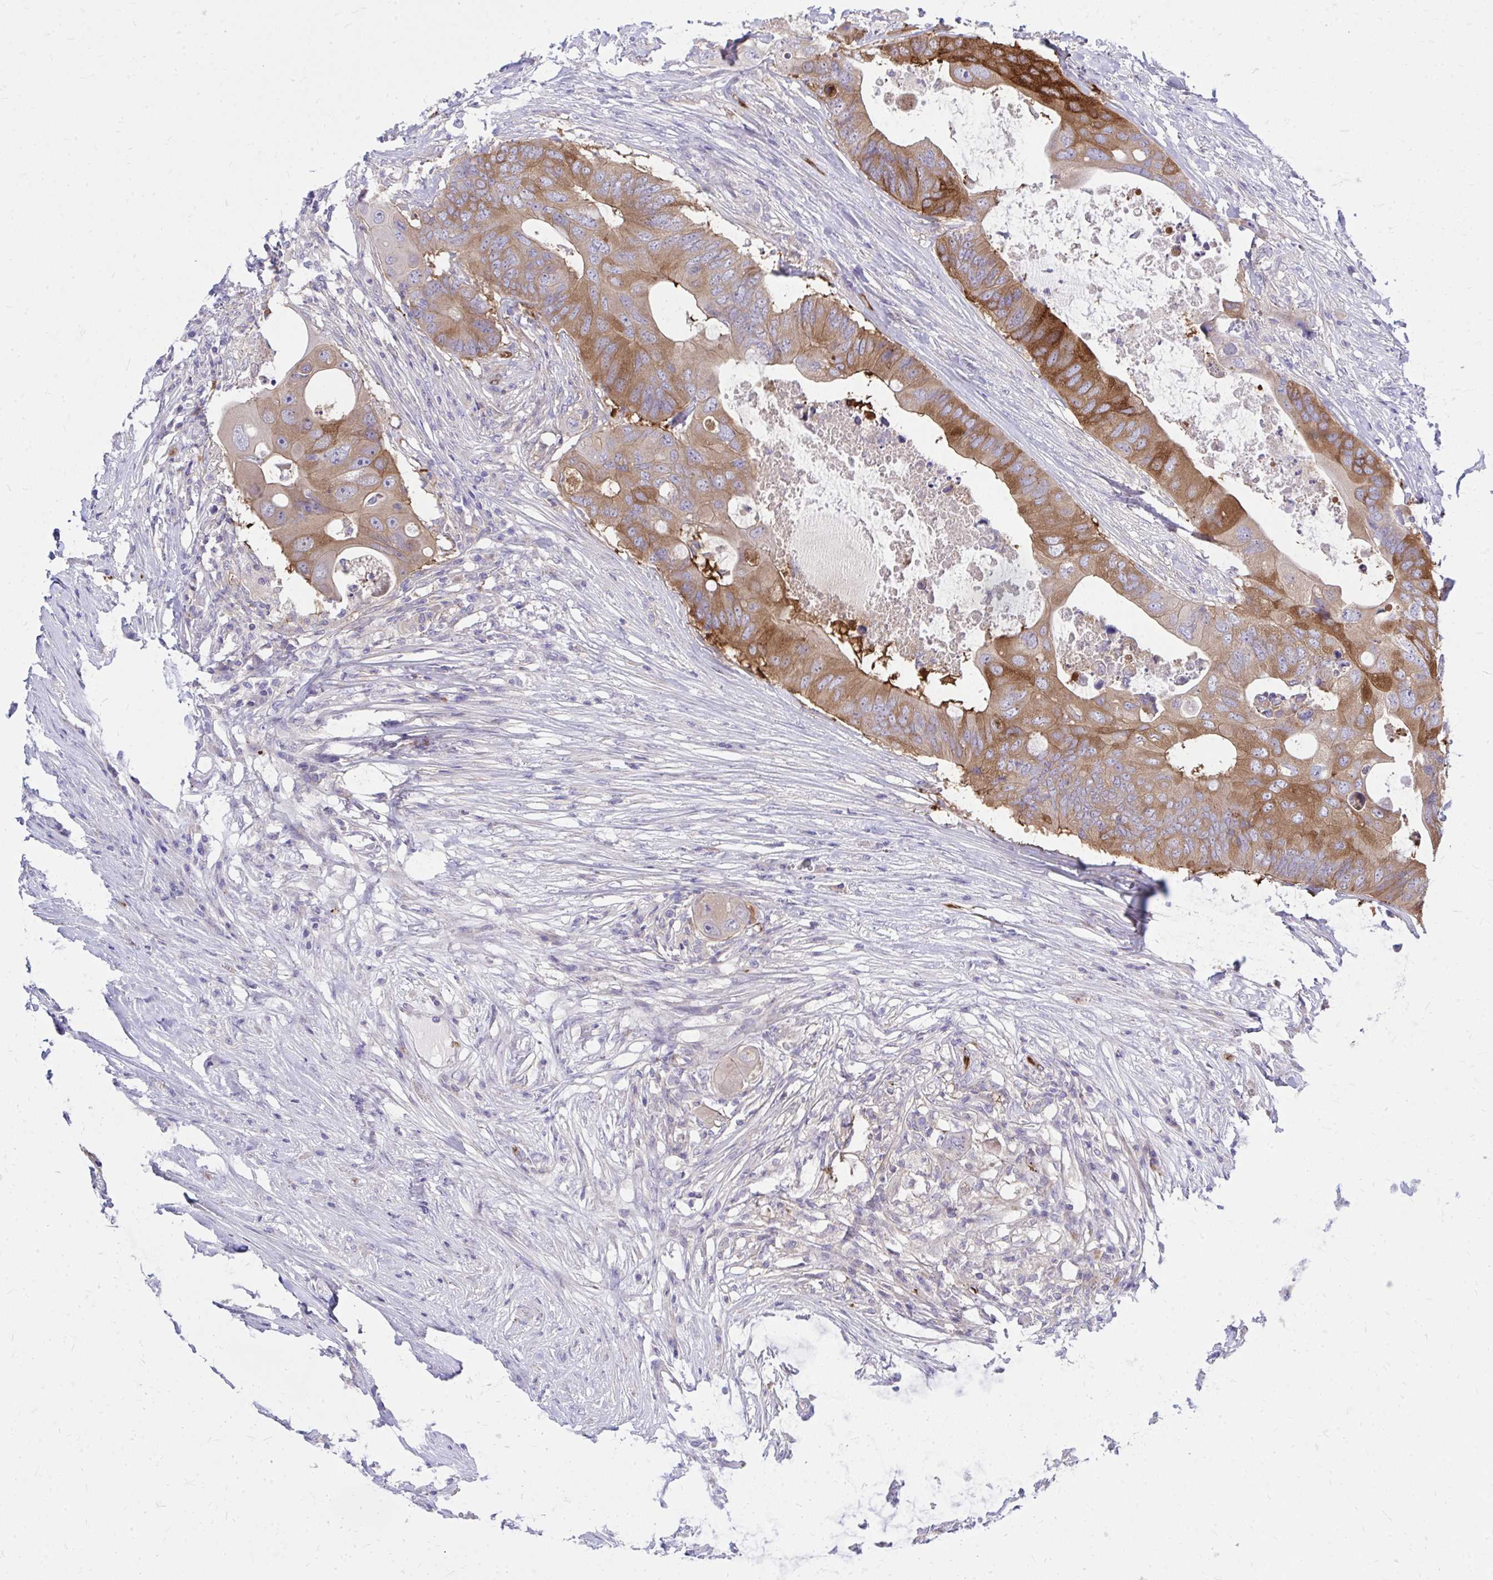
{"staining": {"intensity": "strong", "quantity": "25%-75%", "location": "cytoplasmic/membranous"}, "tissue": "colorectal cancer", "cell_type": "Tumor cells", "image_type": "cancer", "snomed": [{"axis": "morphology", "description": "Adenocarcinoma, NOS"}, {"axis": "topography", "description": "Colon"}], "caption": "Immunohistochemical staining of colorectal adenocarcinoma exhibits high levels of strong cytoplasmic/membranous protein positivity in about 25%-75% of tumor cells. (DAB (3,3'-diaminobenzidine) = brown stain, brightfield microscopy at high magnification).", "gene": "TP53I11", "patient": {"sex": "male", "age": 71}}